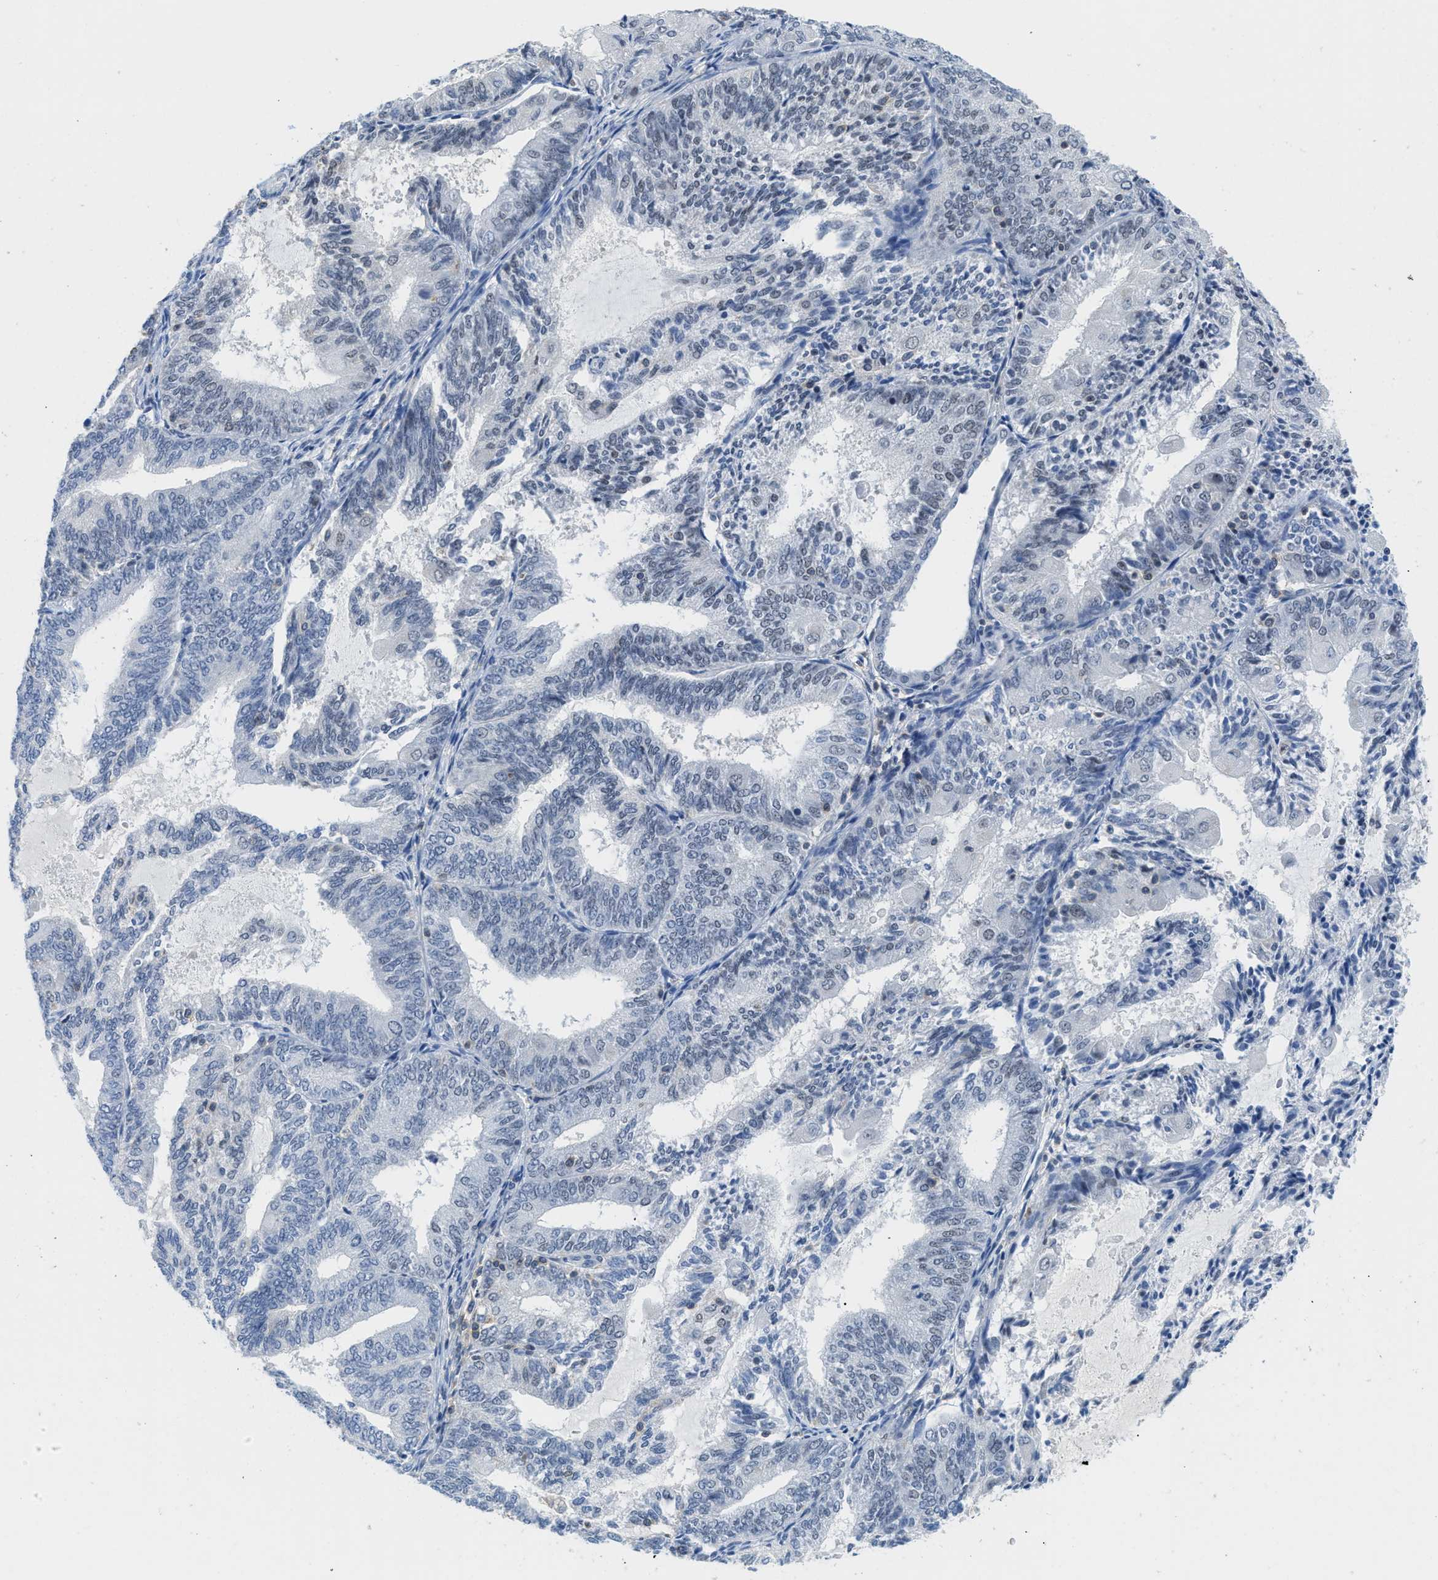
{"staining": {"intensity": "negative", "quantity": "none", "location": "none"}, "tissue": "endometrial cancer", "cell_type": "Tumor cells", "image_type": "cancer", "snomed": [{"axis": "morphology", "description": "Adenocarcinoma, NOS"}, {"axis": "topography", "description": "Endometrium"}], "caption": "This is a micrograph of immunohistochemistry (IHC) staining of adenocarcinoma (endometrial), which shows no positivity in tumor cells. (DAB (3,3'-diaminobenzidine) immunohistochemistry (IHC), high magnification).", "gene": "FAM151A", "patient": {"sex": "female", "age": 81}}